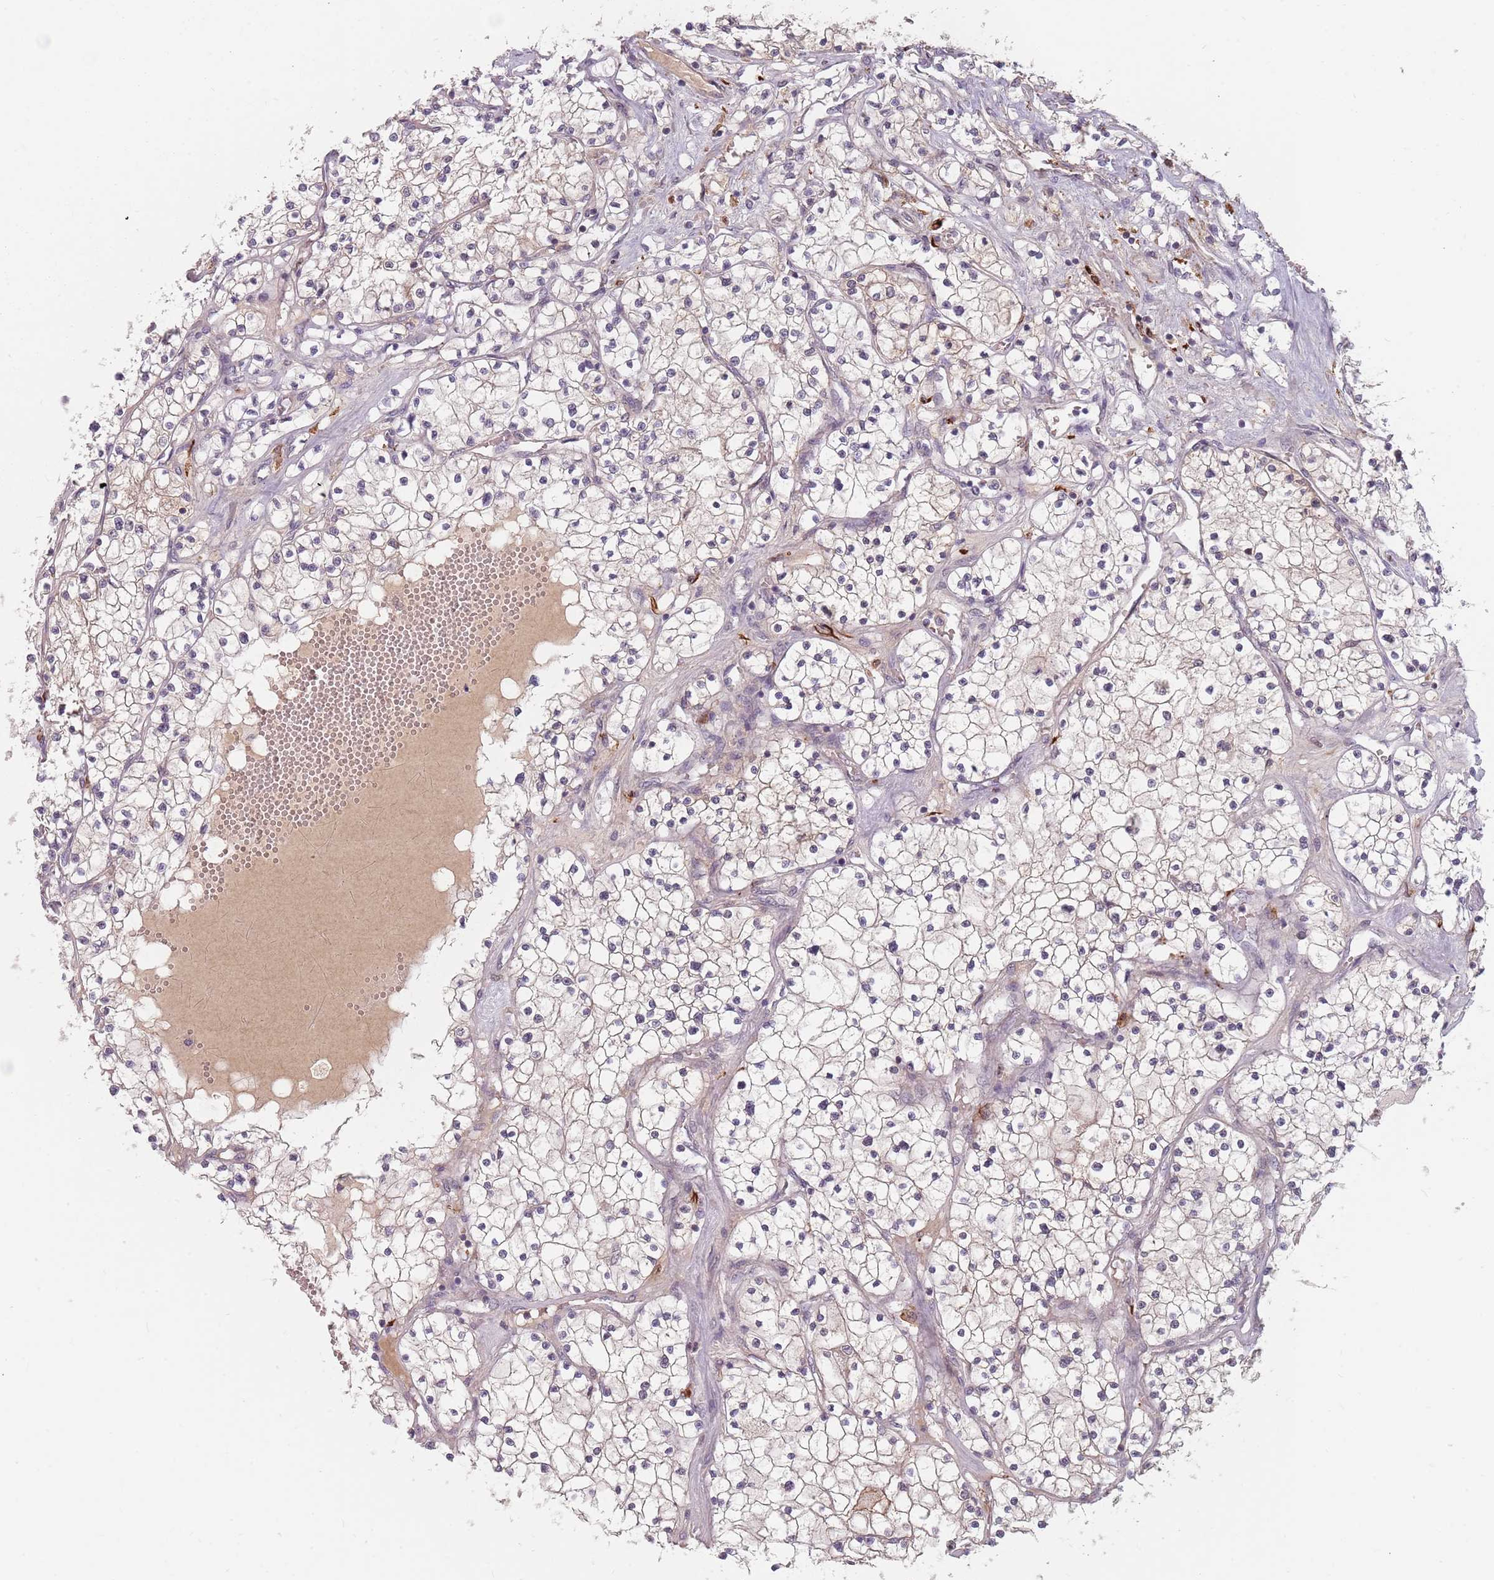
{"staining": {"intensity": "negative", "quantity": "none", "location": "none"}, "tissue": "renal cancer", "cell_type": "Tumor cells", "image_type": "cancer", "snomed": [{"axis": "morphology", "description": "Normal tissue, NOS"}, {"axis": "morphology", "description": "Adenocarcinoma, NOS"}, {"axis": "topography", "description": "Kidney"}], "caption": "Tumor cells show no significant protein staining in renal adenocarcinoma.", "gene": "NAXE", "patient": {"sex": "male", "age": 68}}